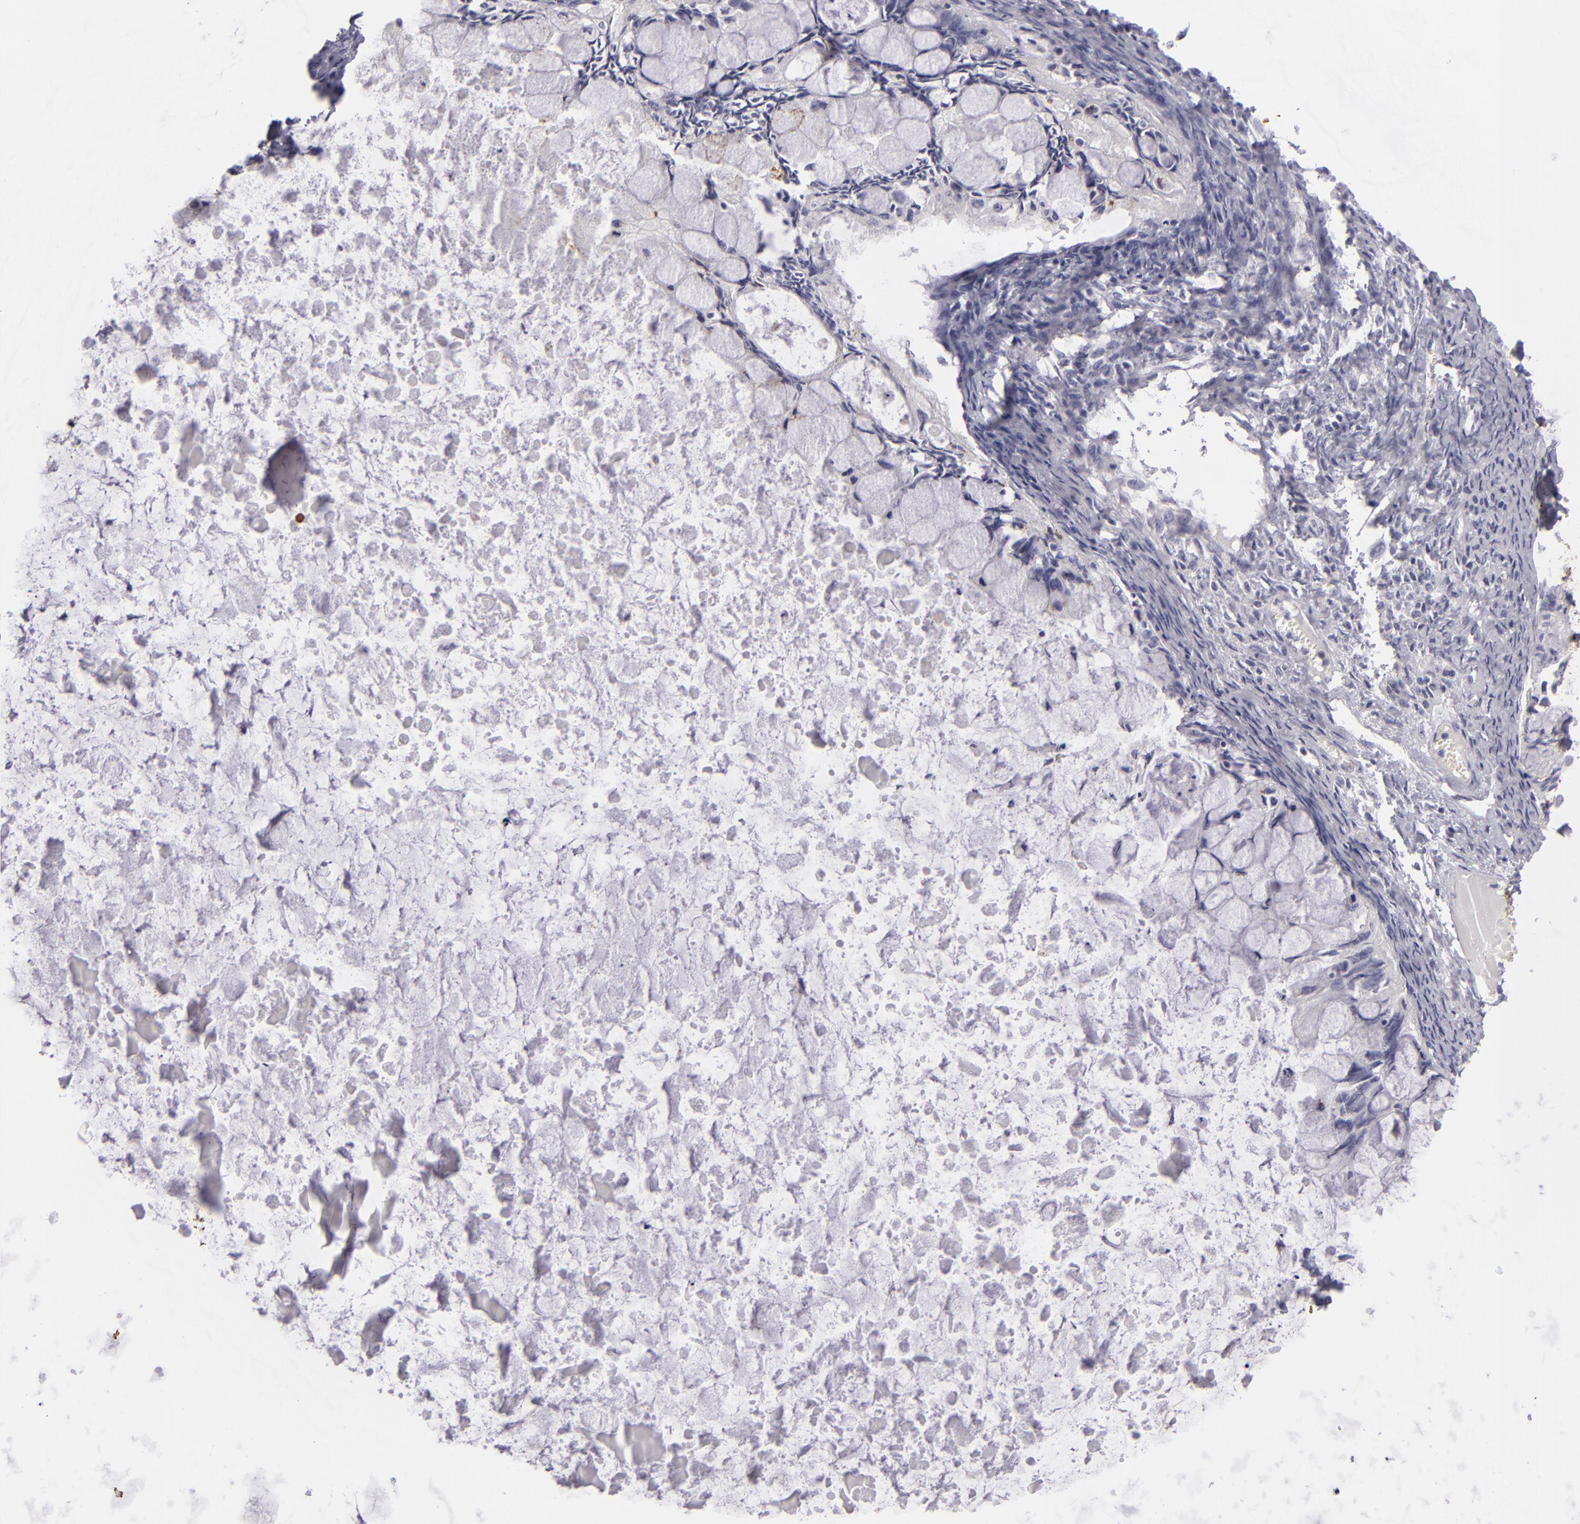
{"staining": {"intensity": "negative", "quantity": "none", "location": "none"}, "tissue": "ovarian cancer", "cell_type": "Tumor cells", "image_type": "cancer", "snomed": [{"axis": "morphology", "description": "Cystadenocarcinoma, mucinous, NOS"}, {"axis": "topography", "description": "Ovary"}], "caption": "Ovarian cancer (mucinous cystadenocarcinoma) was stained to show a protein in brown. There is no significant expression in tumor cells. (DAB IHC visualized using brightfield microscopy, high magnification).", "gene": "KCNAB2", "patient": {"sex": "female", "age": 57}}